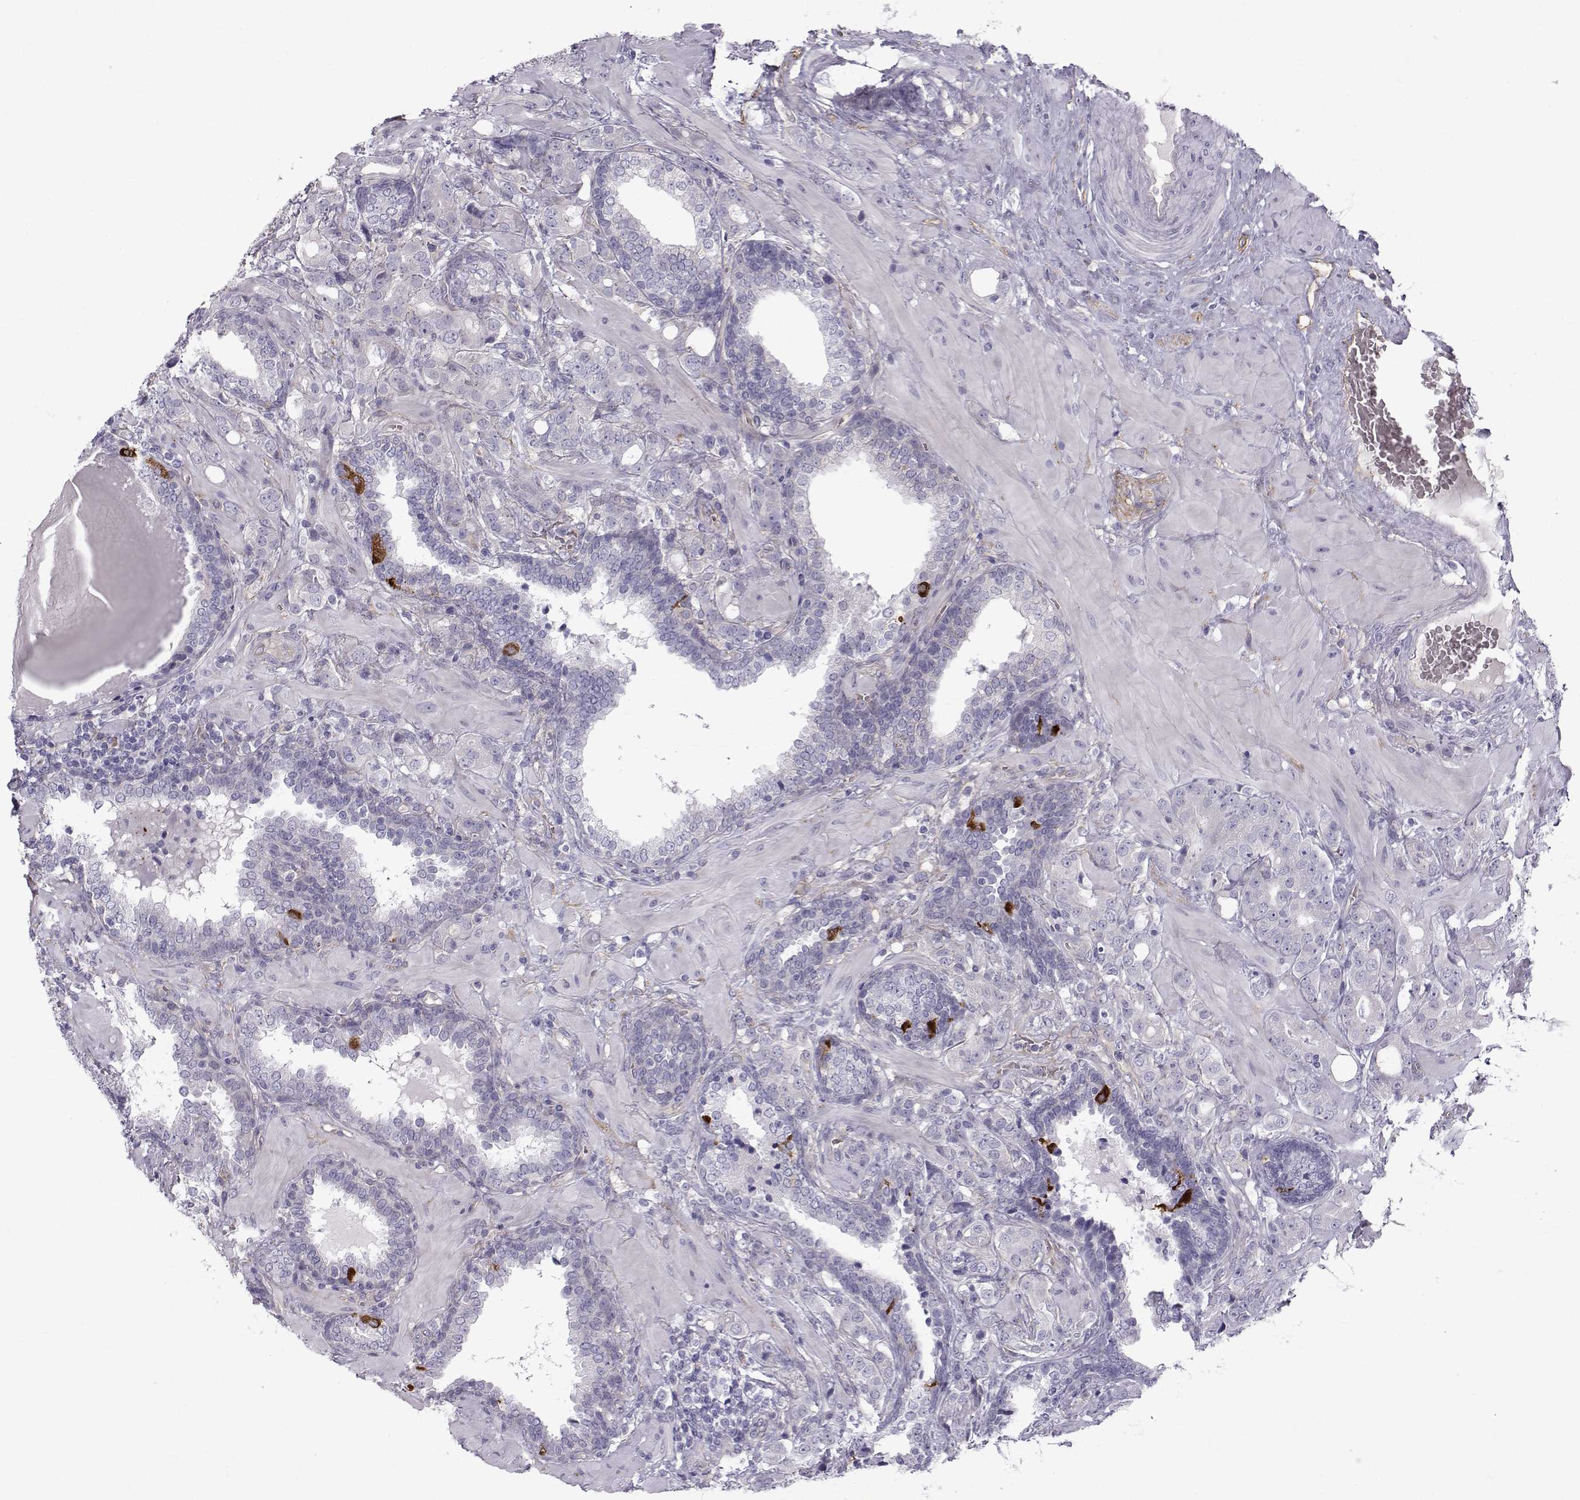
{"staining": {"intensity": "strong", "quantity": "<25%", "location": "cytoplasmic/membranous"}, "tissue": "prostate cancer", "cell_type": "Tumor cells", "image_type": "cancer", "snomed": [{"axis": "morphology", "description": "Adenocarcinoma, NOS"}, {"axis": "topography", "description": "Prostate"}], "caption": "A histopathology image of human adenocarcinoma (prostate) stained for a protein reveals strong cytoplasmic/membranous brown staining in tumor cells. The staining was performed using DAB (3,3'-diaminobenzidine), with brown indicating positive protein expression. Nuclei are stained blue with hematoxylin.", "gene": "QPCT", "patient": {"sex": "male", "age": 57}}